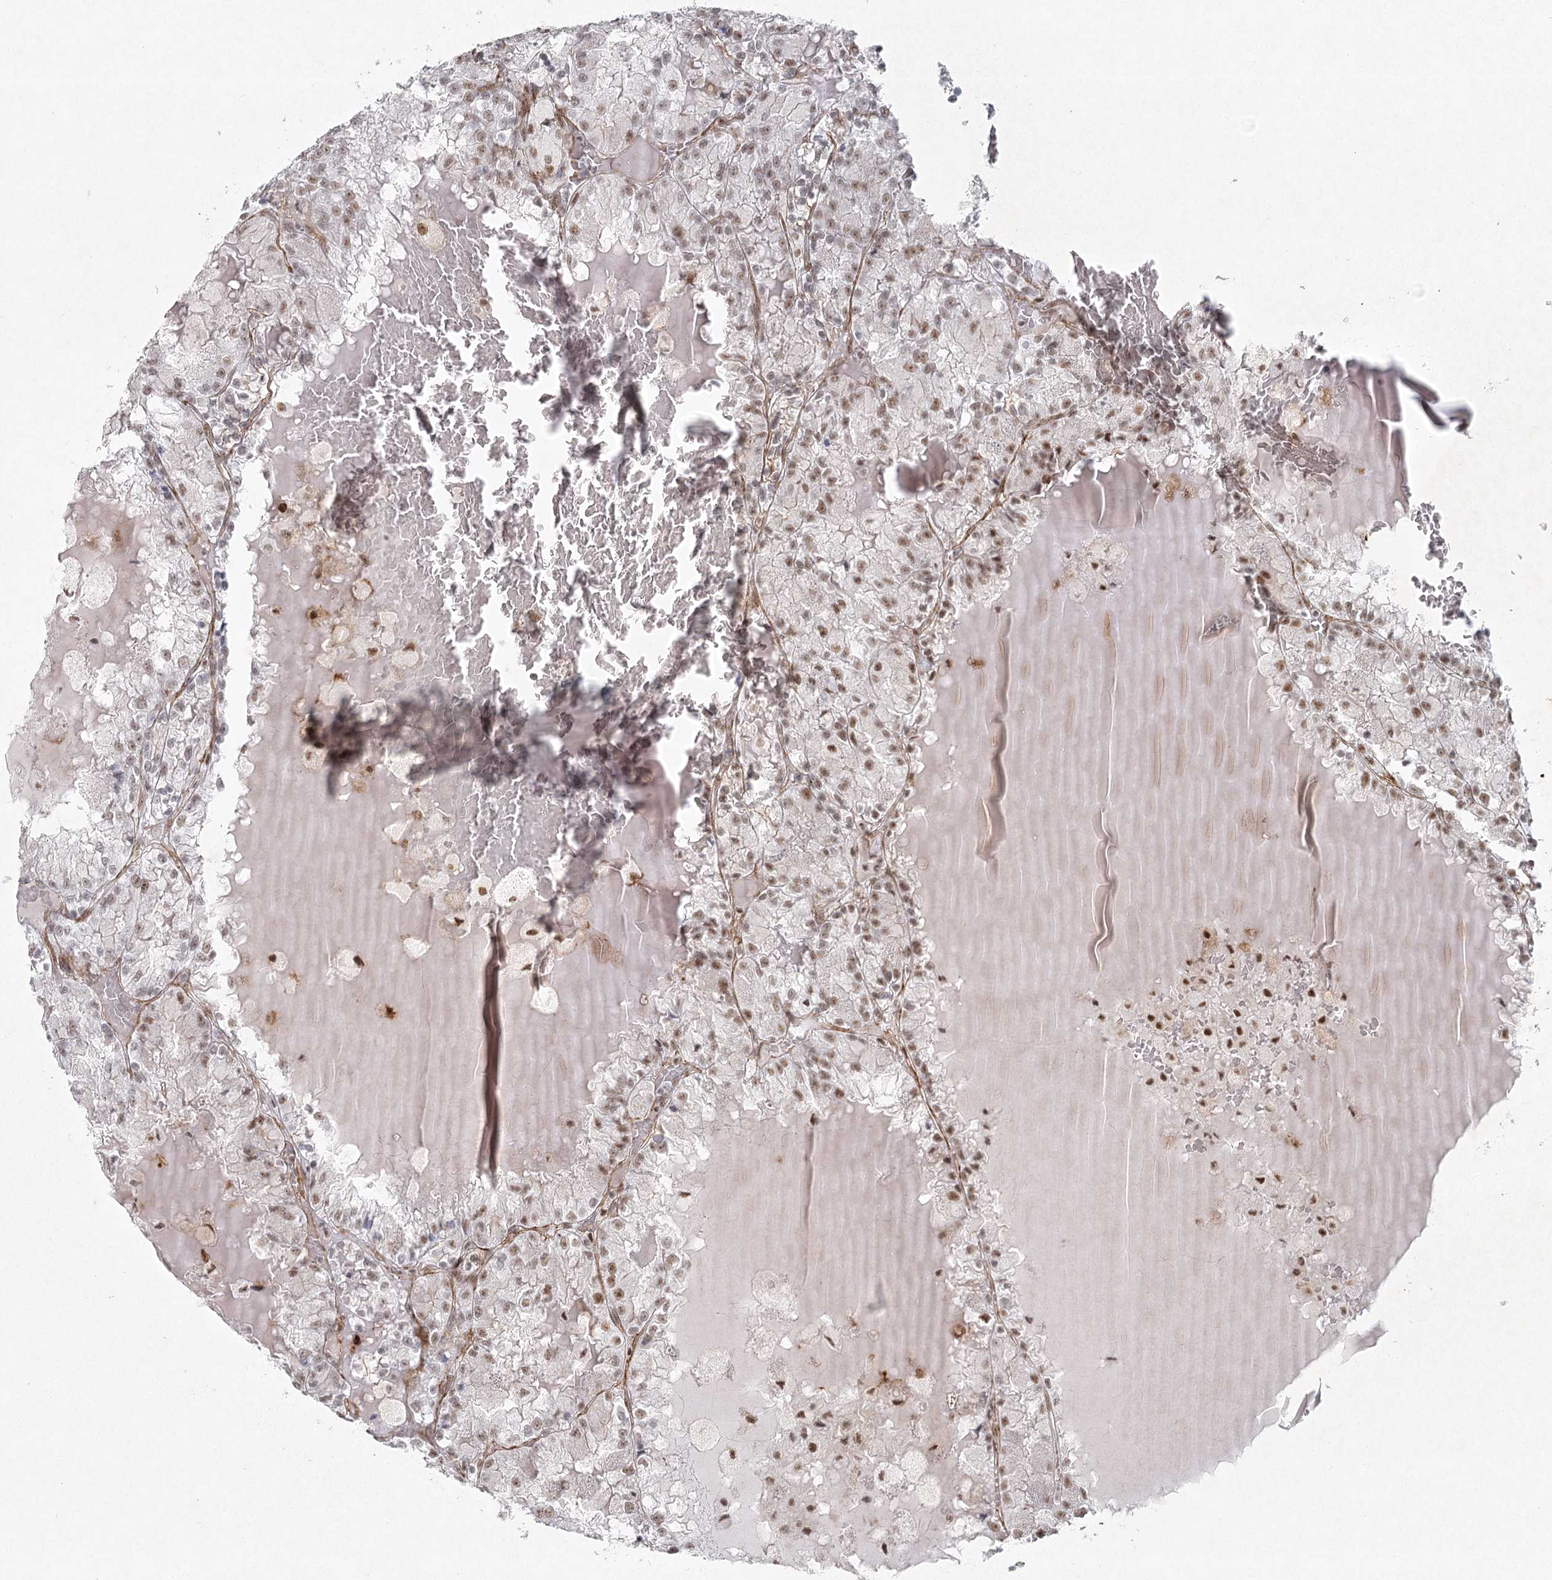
{"staining": {"intensity": "moderate", "quantity": ">75%", "location": "nuclear"}, "tissue": "renal cancer", "cell_type": "Tumor cells", "image_type": "cancer", "snomed": [{"axis": "morphology", "description": "Adenocarcinoma, NOS"}, {"axis": "topography", "description": "Kidney"}], "caption": "High-magnification brightfield microscopy of adenocarcinoma (renal) stained with DAB (3,3'-diaminobenzidine) (brown) and counterstained with hematoxylin (blue). tumor cells exhibit moderate nuclear expression is identified in about>75% of cells. (Brightfield microscopy of DAB IHC at high magnification).", "gene": "U2SURP", "patient": {"sex": "female", "age": 56}}